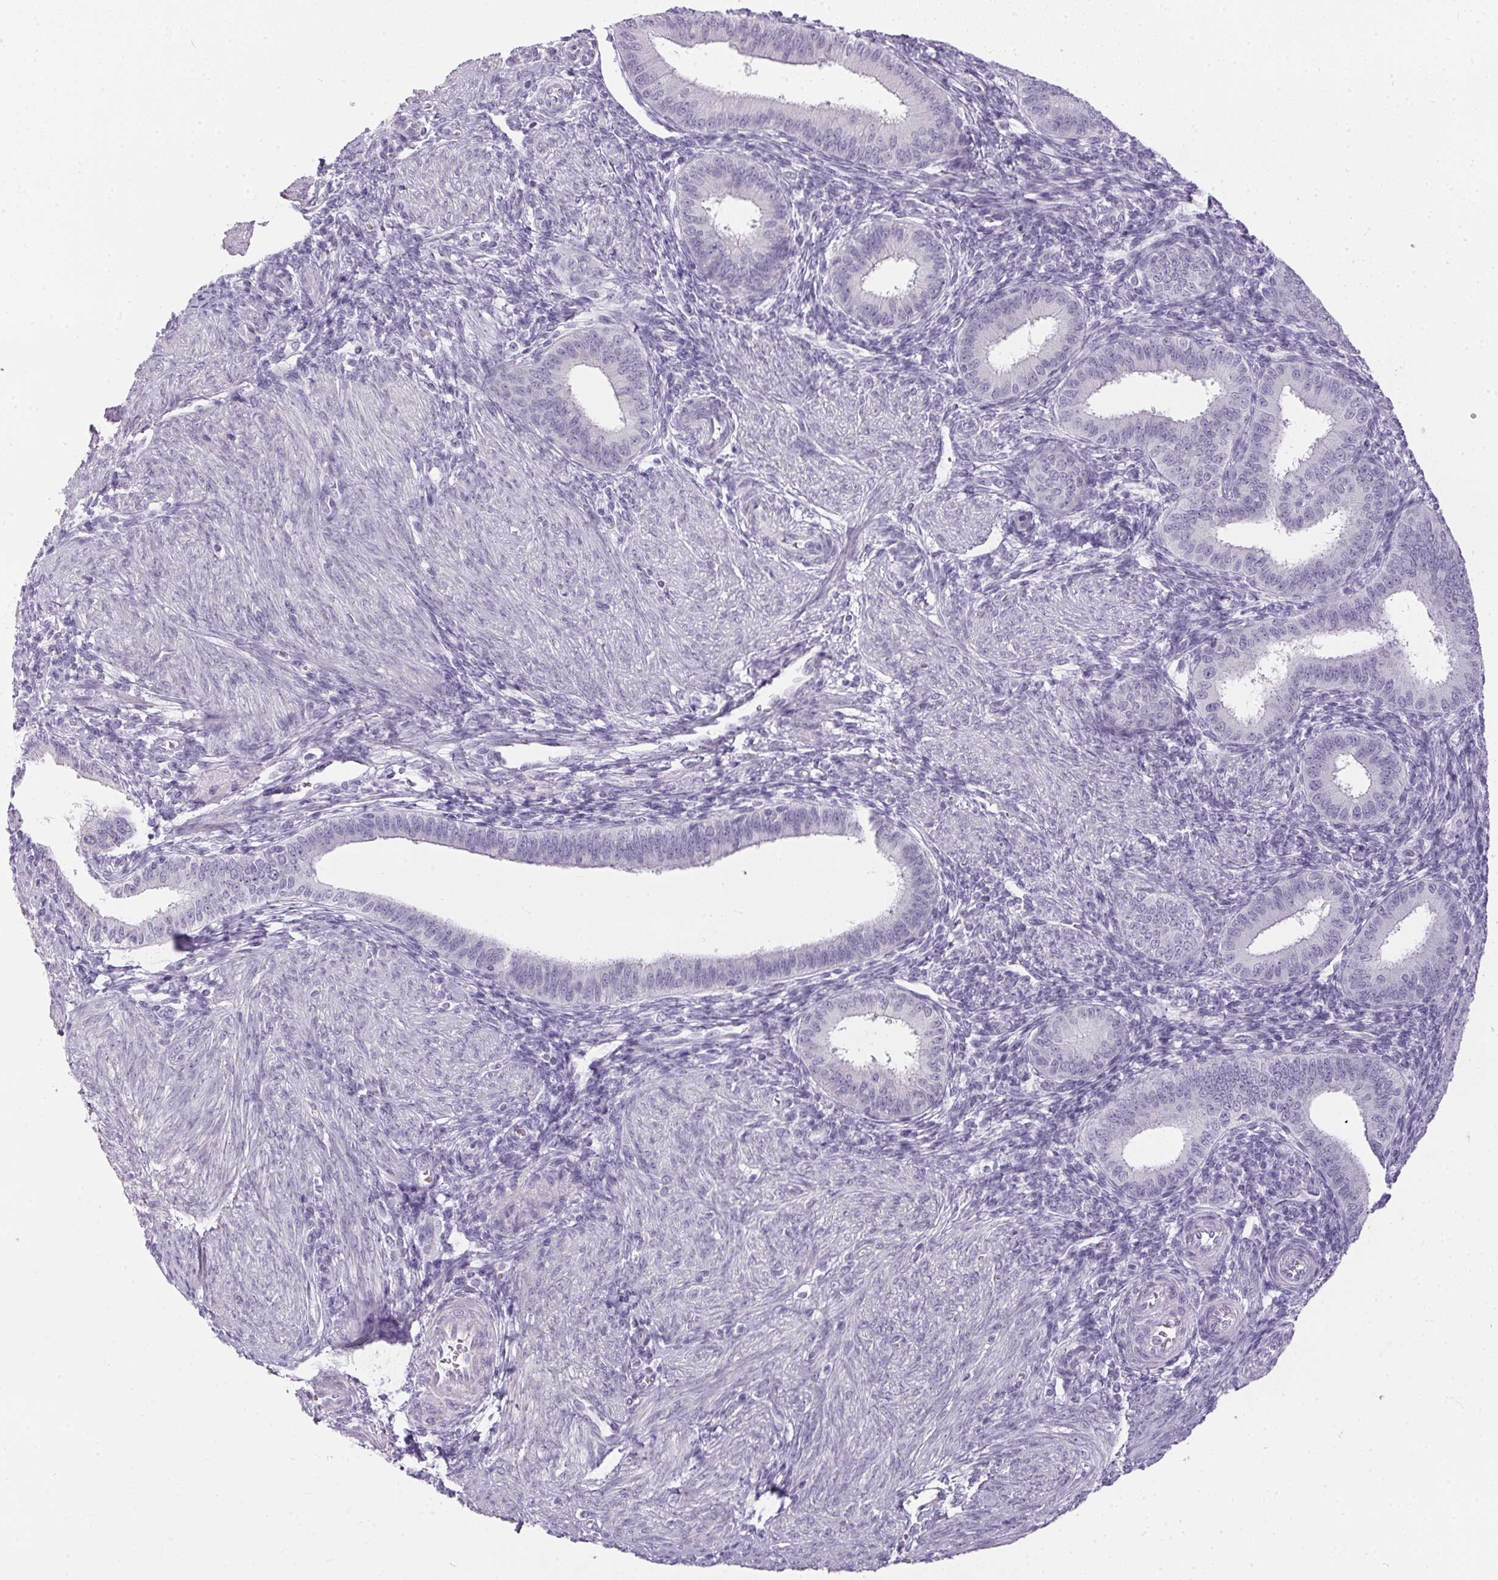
{"staining": {"intensity": "negative", "quantity": "none", "location": "none"}, "tissue": "endometrium", "cell_type": "Cells in endometrial stroma", "image_type": "normal", "snomed": [{"axis": "morphology", "description": "Normal tissue, NOS"}, {"axis": "topography", "description": "Endometrium"}], "caption": "Immunohistochemistry of unremarkable human endometrium demonstrates no positivity in cells in endometrial stroma.", "gene": "GBP6", "patient": {"sex": "female", "age": 39}}